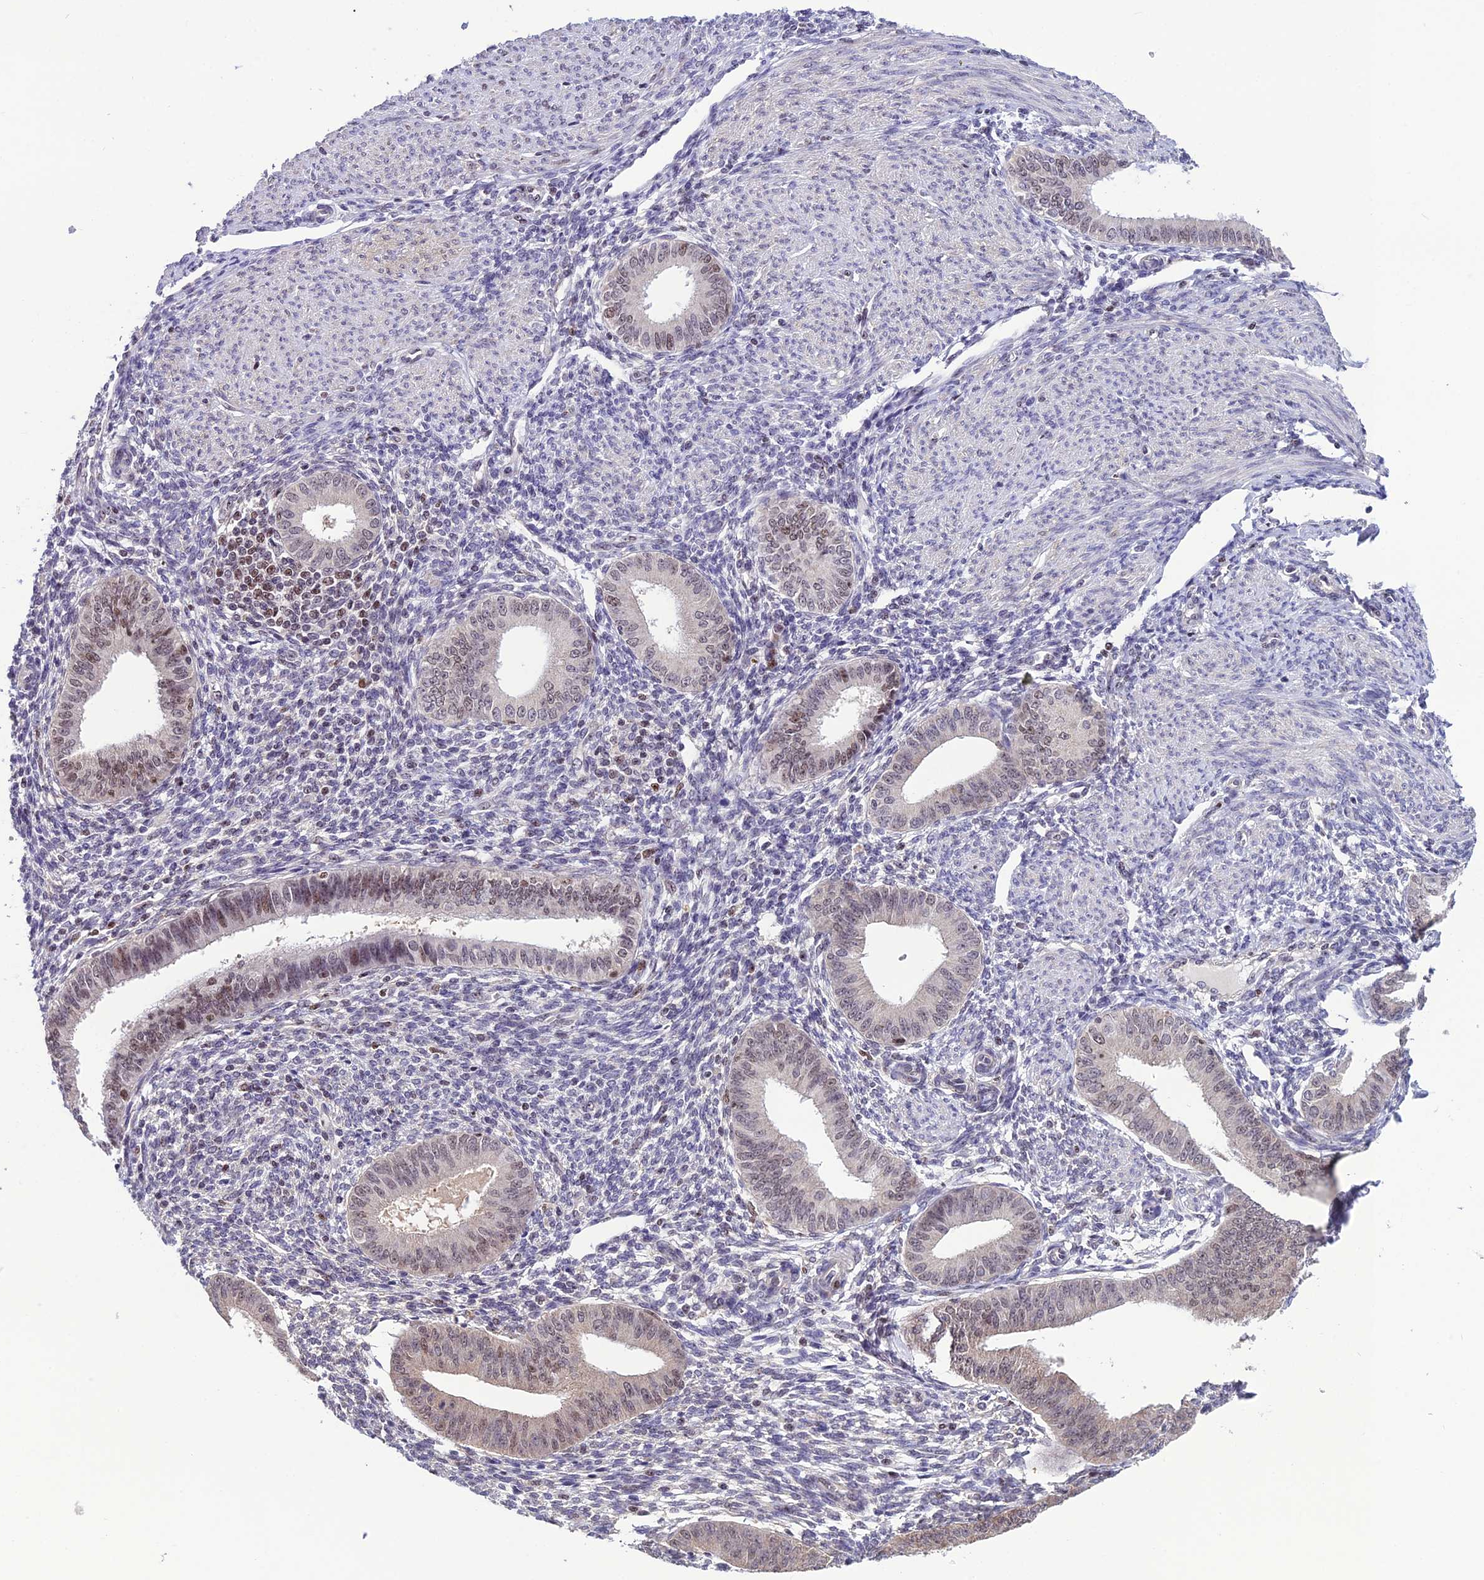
{"staining": {"intensity": "moderate", "quantity": "<25%", "location": "nuclear"}, "tissue": "endometrium", "cell_type": "Cells in endometrial stroma", "image_type": "normal", "snomed": [{"axis": "morphology", "description": "Normal tissue, NOS"}, {"axis": "topography", "description": "Uterus"}, {"axis": "topography", "description": "Endometrium"}], "caption": "Immunohistochemistry (IHC) (DAB (3,3'-diaminobenzidine)) staining of normal endometrium demonstrates moderate nuclear protein expression in about <25% of cells in endometrial stroma.", "gene": "MIS12", "patient": {"sex": "female", "age": 48}}